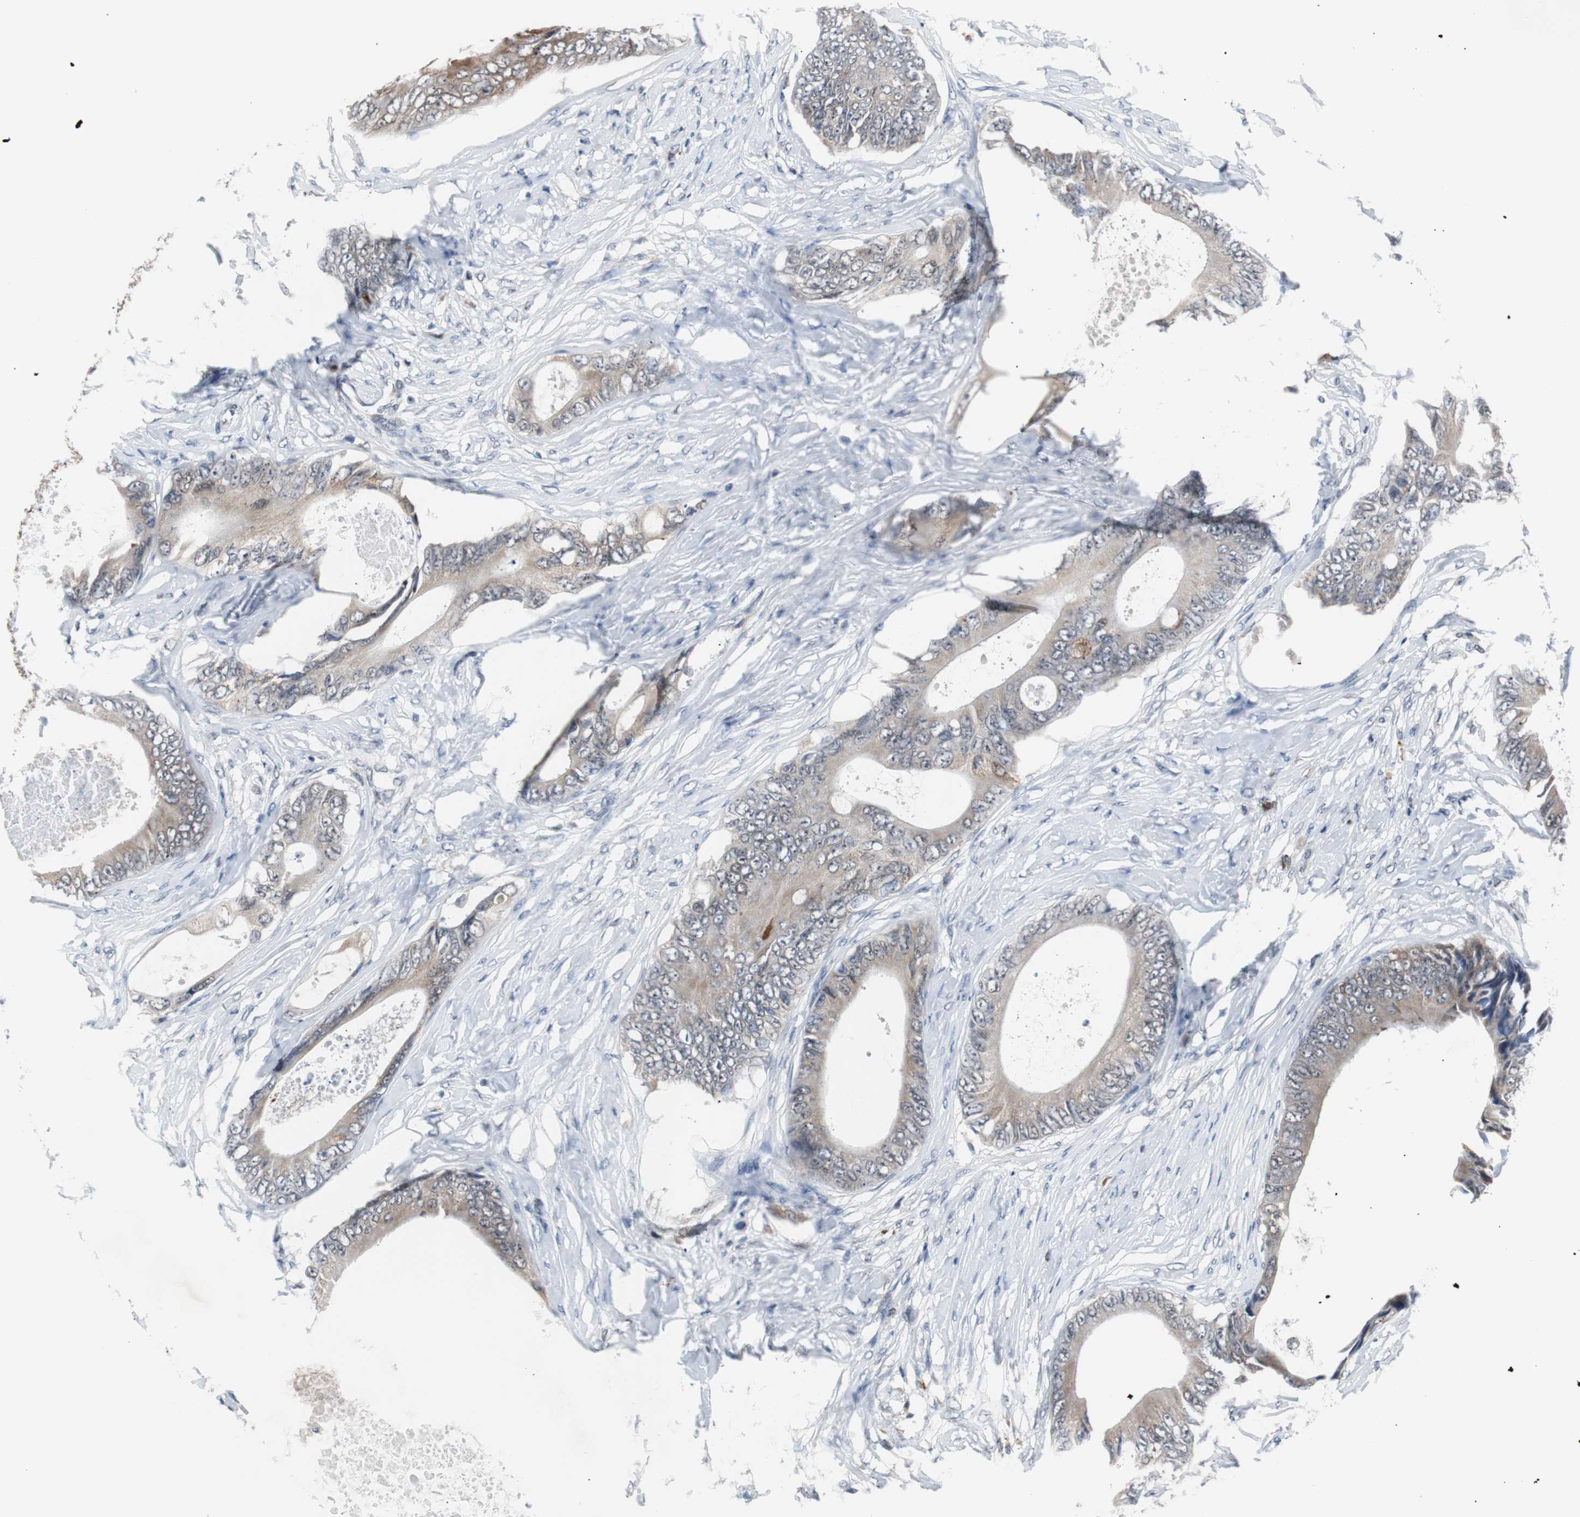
{"staining": {"intensity": "weak", "quantity": ">75%", "location": "cytoplasmic/membranous"}, "tissue": "colorectal cancer", "cell_type": "Tumor cells", "image_type": "cancer", "snomed": [{"axis": "morphology", "description": "Normal tissue, NOS"}, {"axis": "morphology", "description": "Adenocarcinoma, NOS"}, {"axis": "topography", "description": "Rectum"}, {"axis": "topography", "description": "Peripheral nerve tissue"}], "caption": "Immunohistochemistry (IHC) of colorectal adenocarcinoma displays low levels of weak cytoplasmic/membranous positivity in about >75% of tumor cells.", "gene": "USP28", "patient": {"sex": "female", "age": 77}}